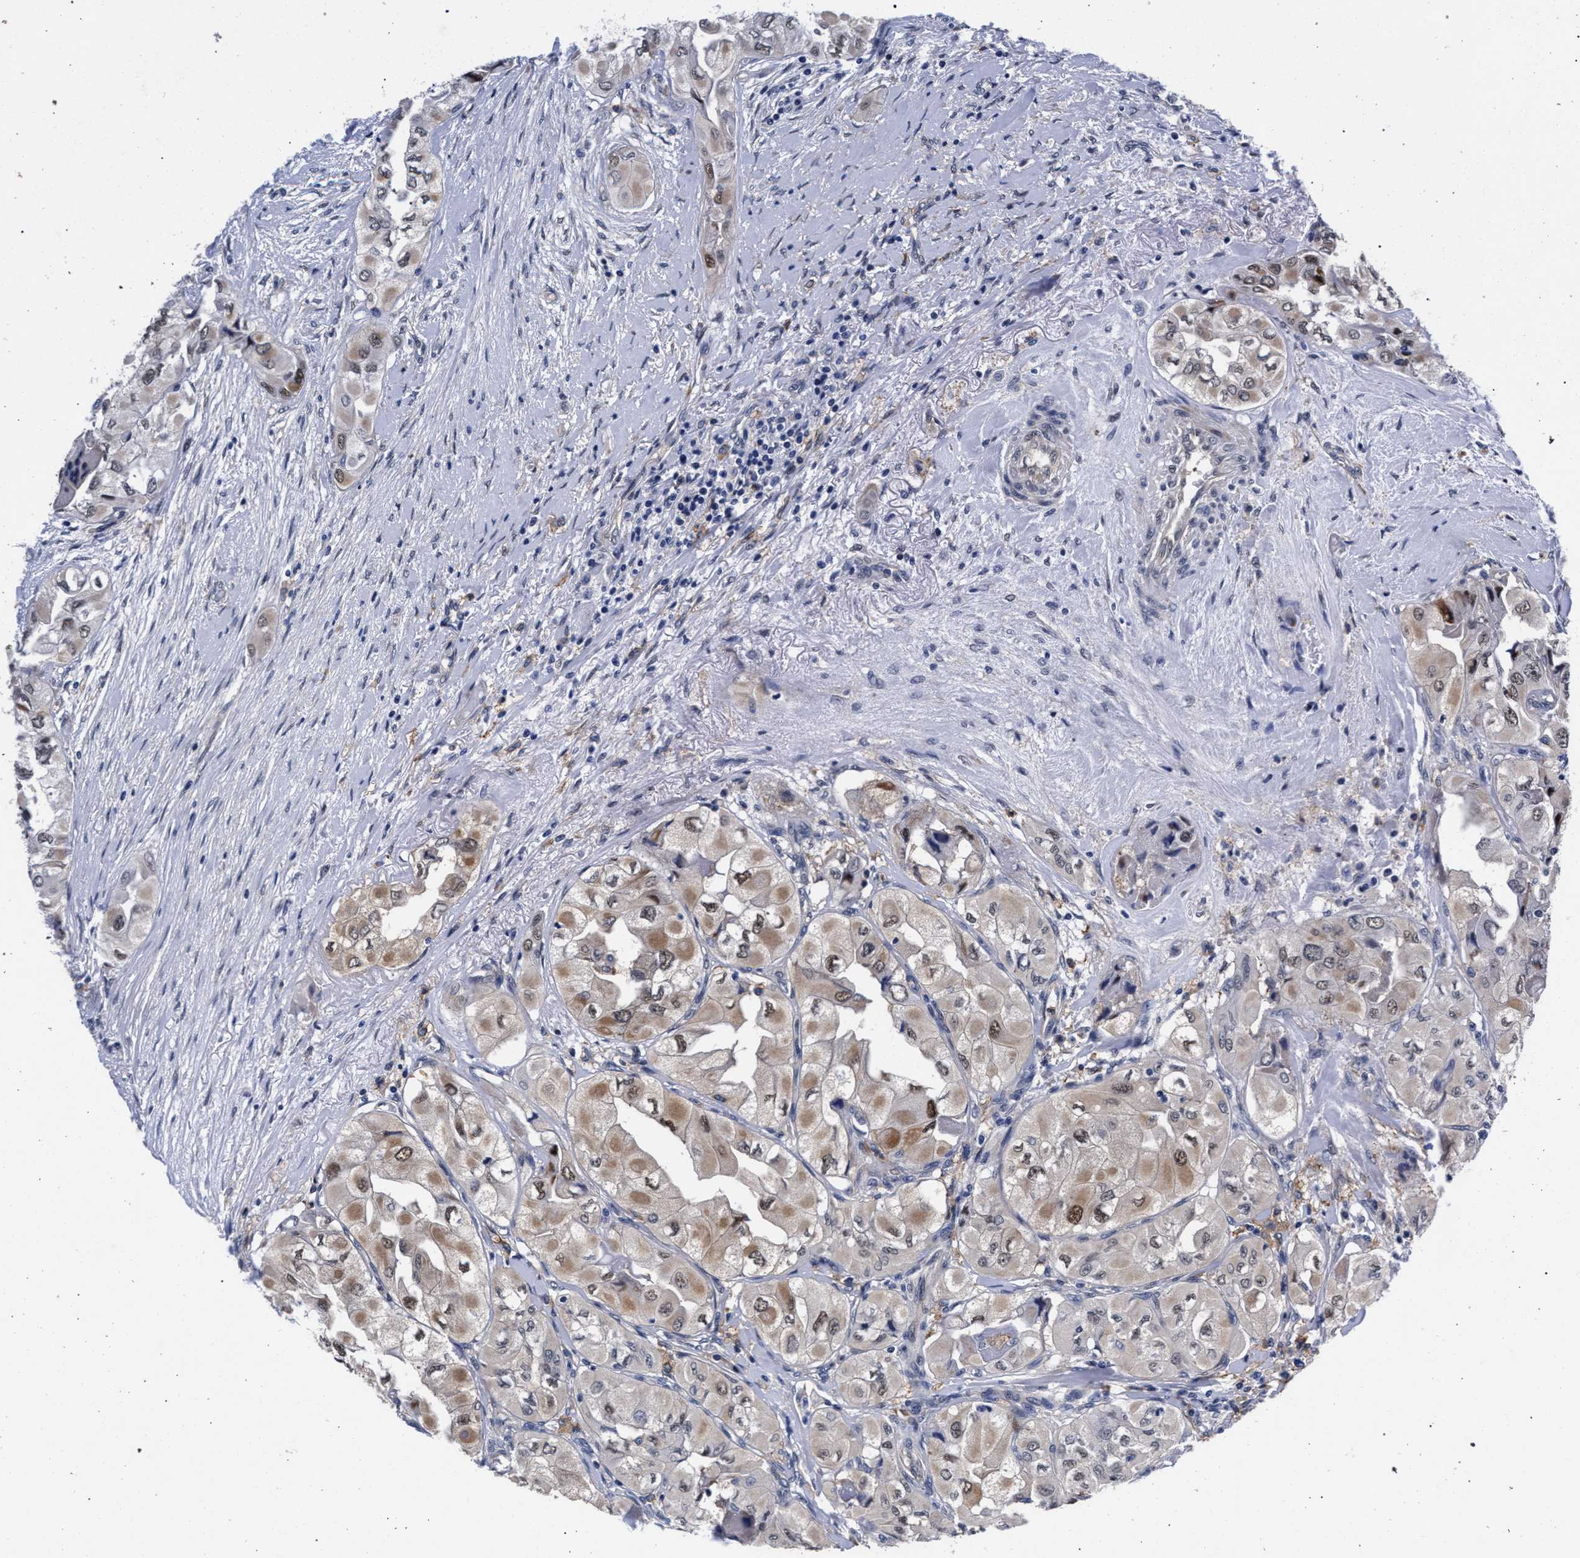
{"staining": {"intensity": "weak", "quantity": ">75%", "location": "cytoplasmic/membranous,nuclear"}, "tissue": "thyroid cancer", "cell_type": "Tumor cells", "image_type": "cancer", "snomed": [{"axis": "morphology", "description": "Papillary adenocarcinoma, NOS"}, {"axis": "topography", "description": "Thyroid gland"}], "caption": "Tumor cells display low levels of weak cytoplasmic/membranous and nuclear positivity in about >75% of cells in human thyroid cancer (papillary adenocarcinoma).", "gene": "ZNF462", "patient": {"sex": "female", "age": 59}}